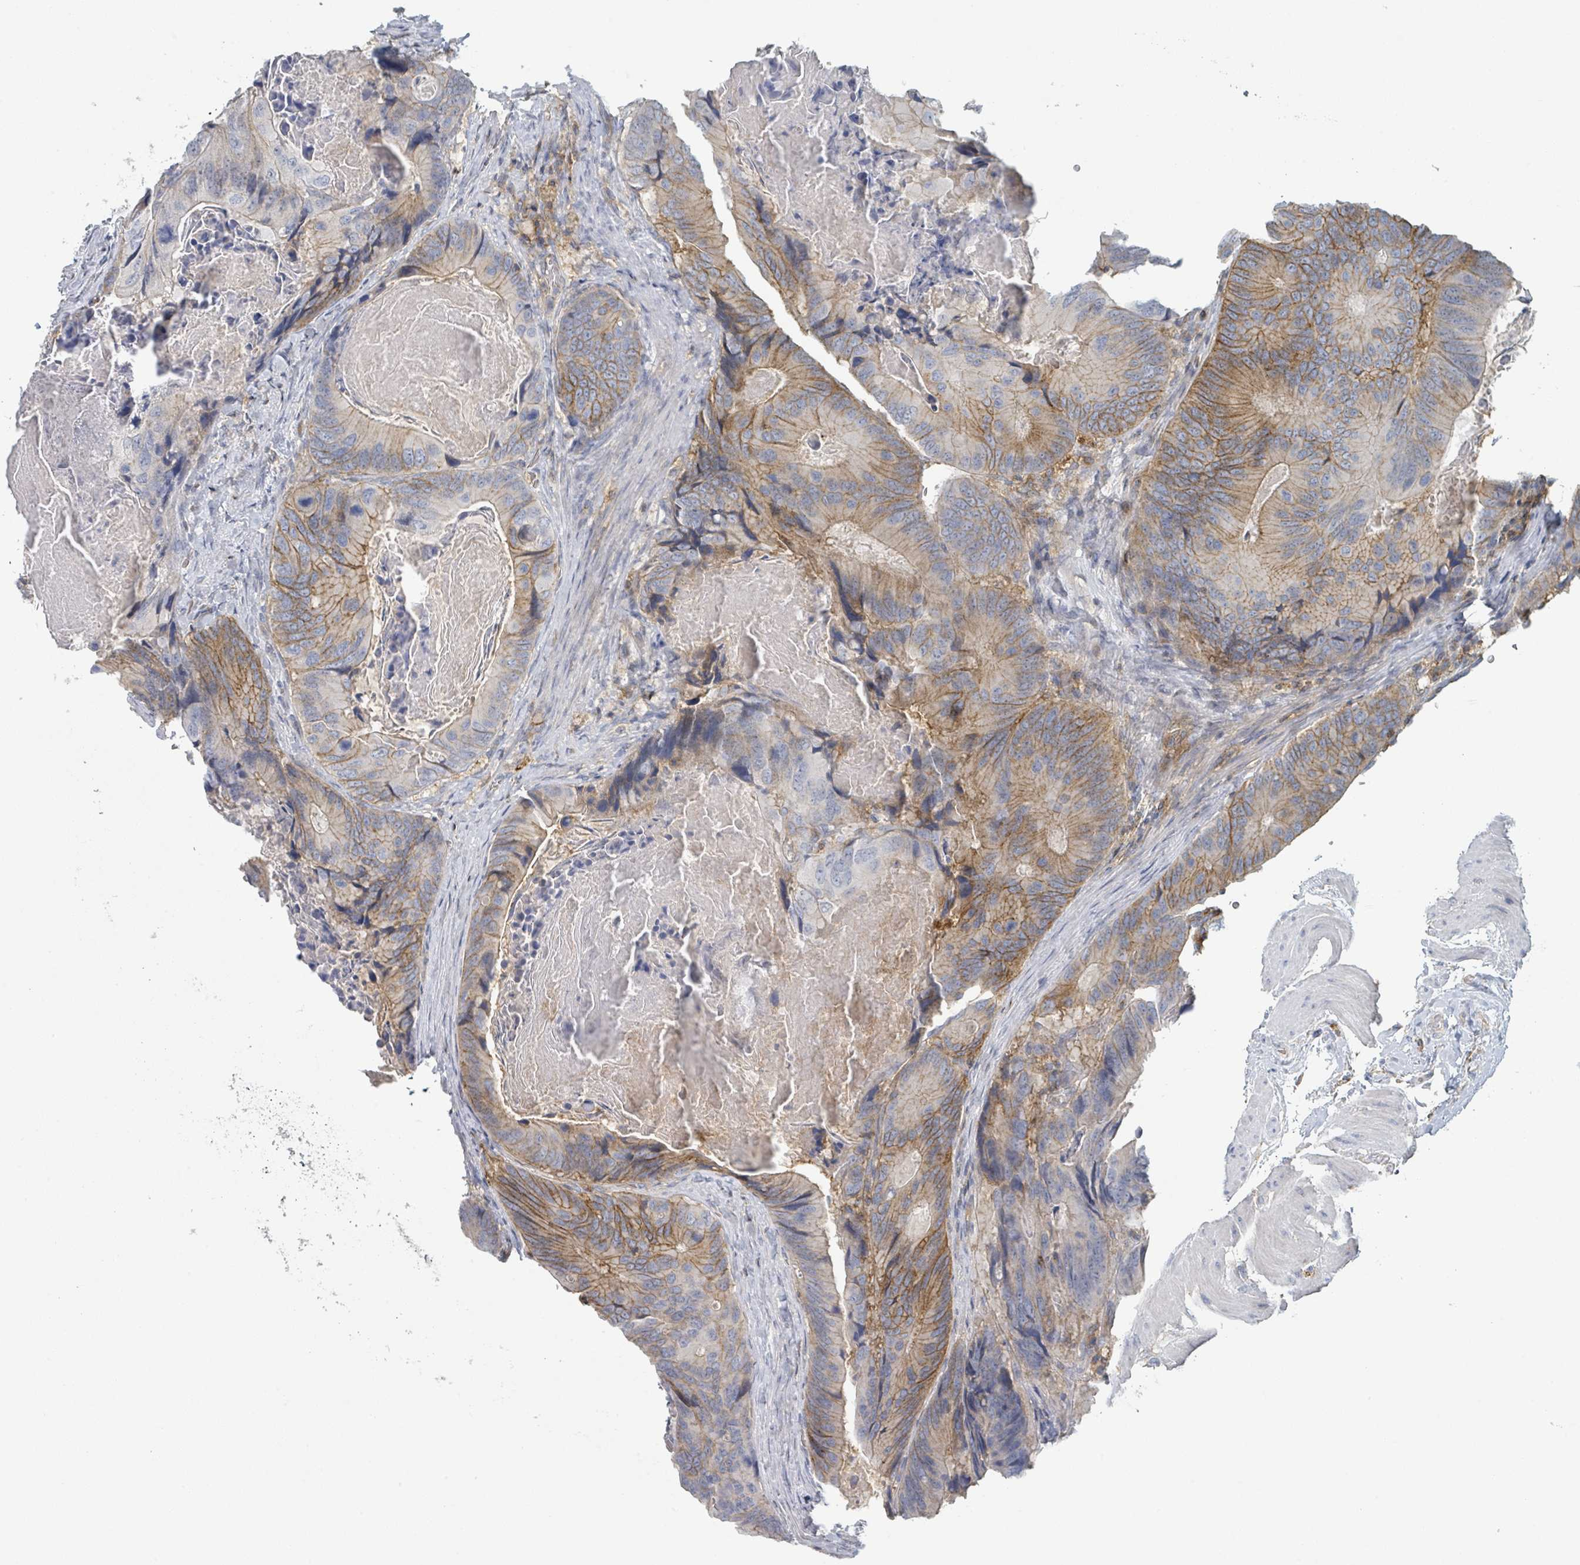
{"staining": {"intensity": "moderate", "quantity": "25%-75%", "location": "cytoplasmic/membranous"}, "tissue": "colorectal cancer", "cell_type": "Tumor cells", "image_type": "cancer", "snomed": [{"axis": "morphology", "description": "Adenocarcinoma, NOS"}, {"axis": "topography", "description": "Colon"}], "caption": "Protein expression analysis of colorectal adenocarcinoma reveals moderate cytoplasmic/membranous staining in about 25%-75% of tumor cells.", "gene": "TNFRSF14", "patient": {"sex": "male", "age": 84}}